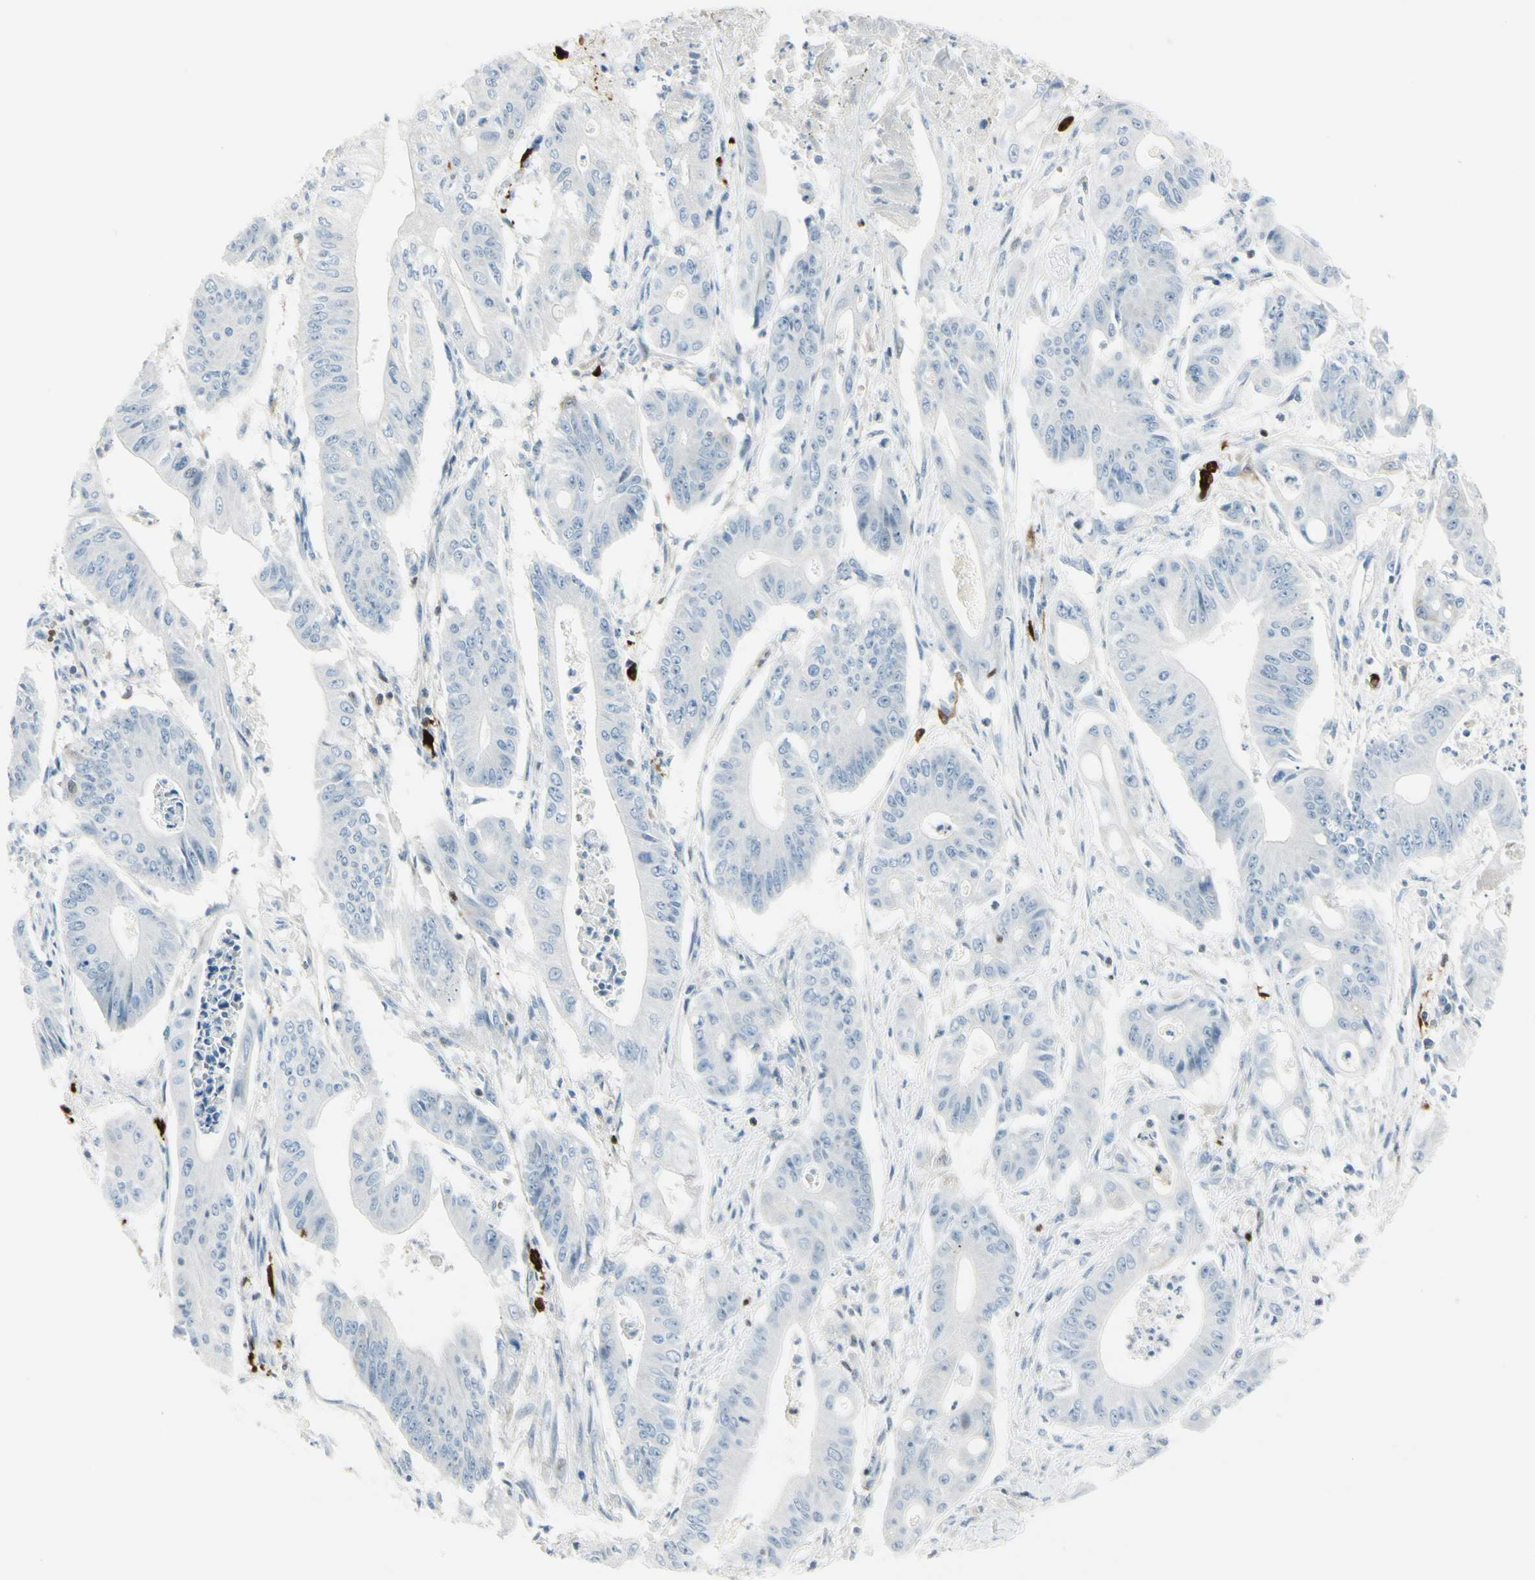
{"staining": {"intensity": "negative", "quantity": "none", "location": "none"}, "tissue": "pancreatic cancer", "cell_type": "Tumor cells", "image_type": "cancer", "snomed": [{"axis": "morphology", "description": "Normal tissue, NOS"}, {"axis": "topography", "description": "Lymph node"}], "caption": "Tumor cells are negative for brown protein staining in pancreatic cancer.", "gene": "TRAF1", "patient": {"sex": "male", "age": 62}}